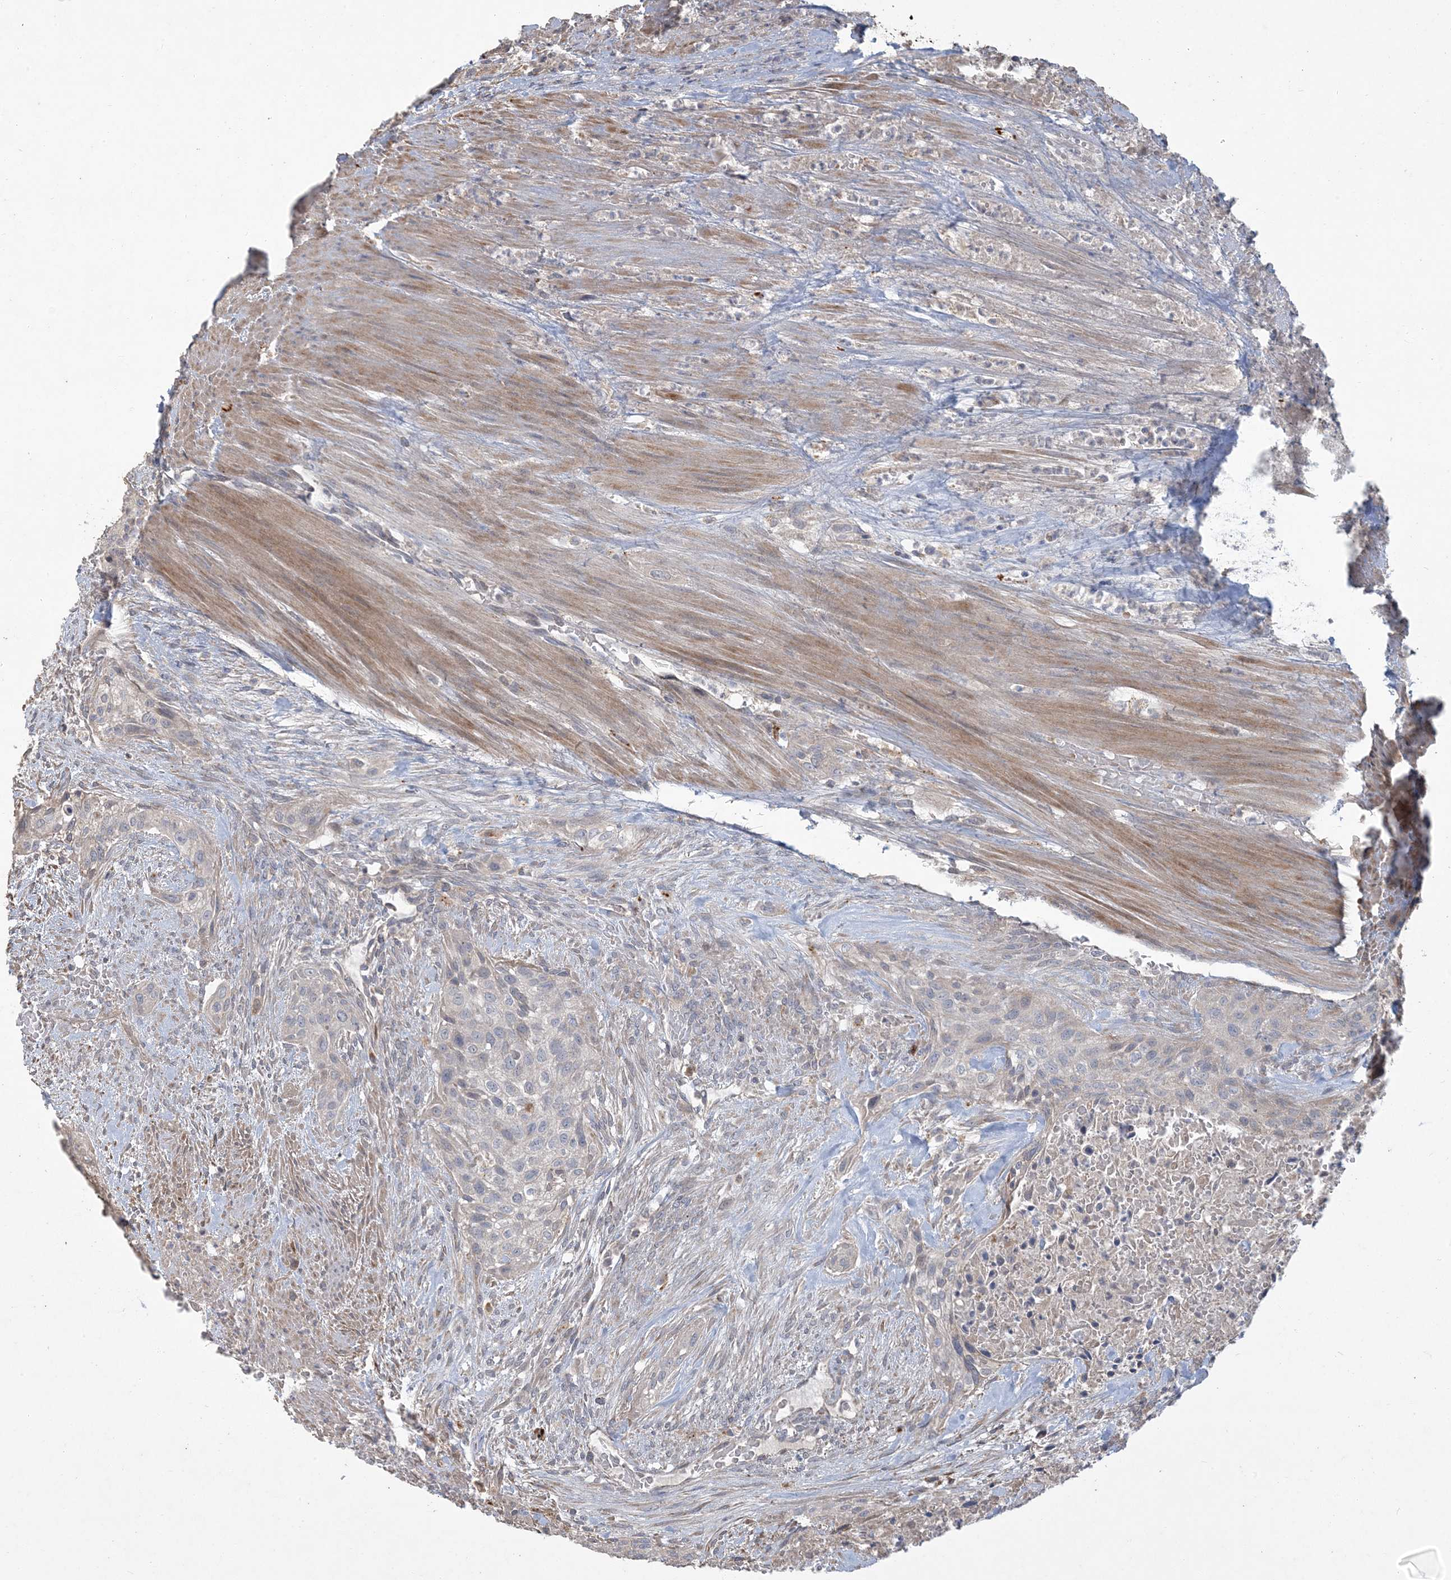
{"staining": {"intensity": "negative", "quantity": "none", "location": "none"}, "tissue": "urothelial cancer", "cell_type": "Tumor cells", "image_type": "cancer", "snomed": [{"axis": "morphology", "description": "Urothelial carcinoma, High grade"}, {"axis": "topography", "description": "Urinary bladder"}], "caption": "DAB immunohistochemical staining of urothelial cancer demonstrates no significant positivity in tumor cells. (Stains: DAB immunohistochemistry (IHC) with hematoxylin counter stain, Microscopy: brightfield microscopy at high magnification).", "gene": "LTN1", "patient": {"sex": "male", "age": 35}}